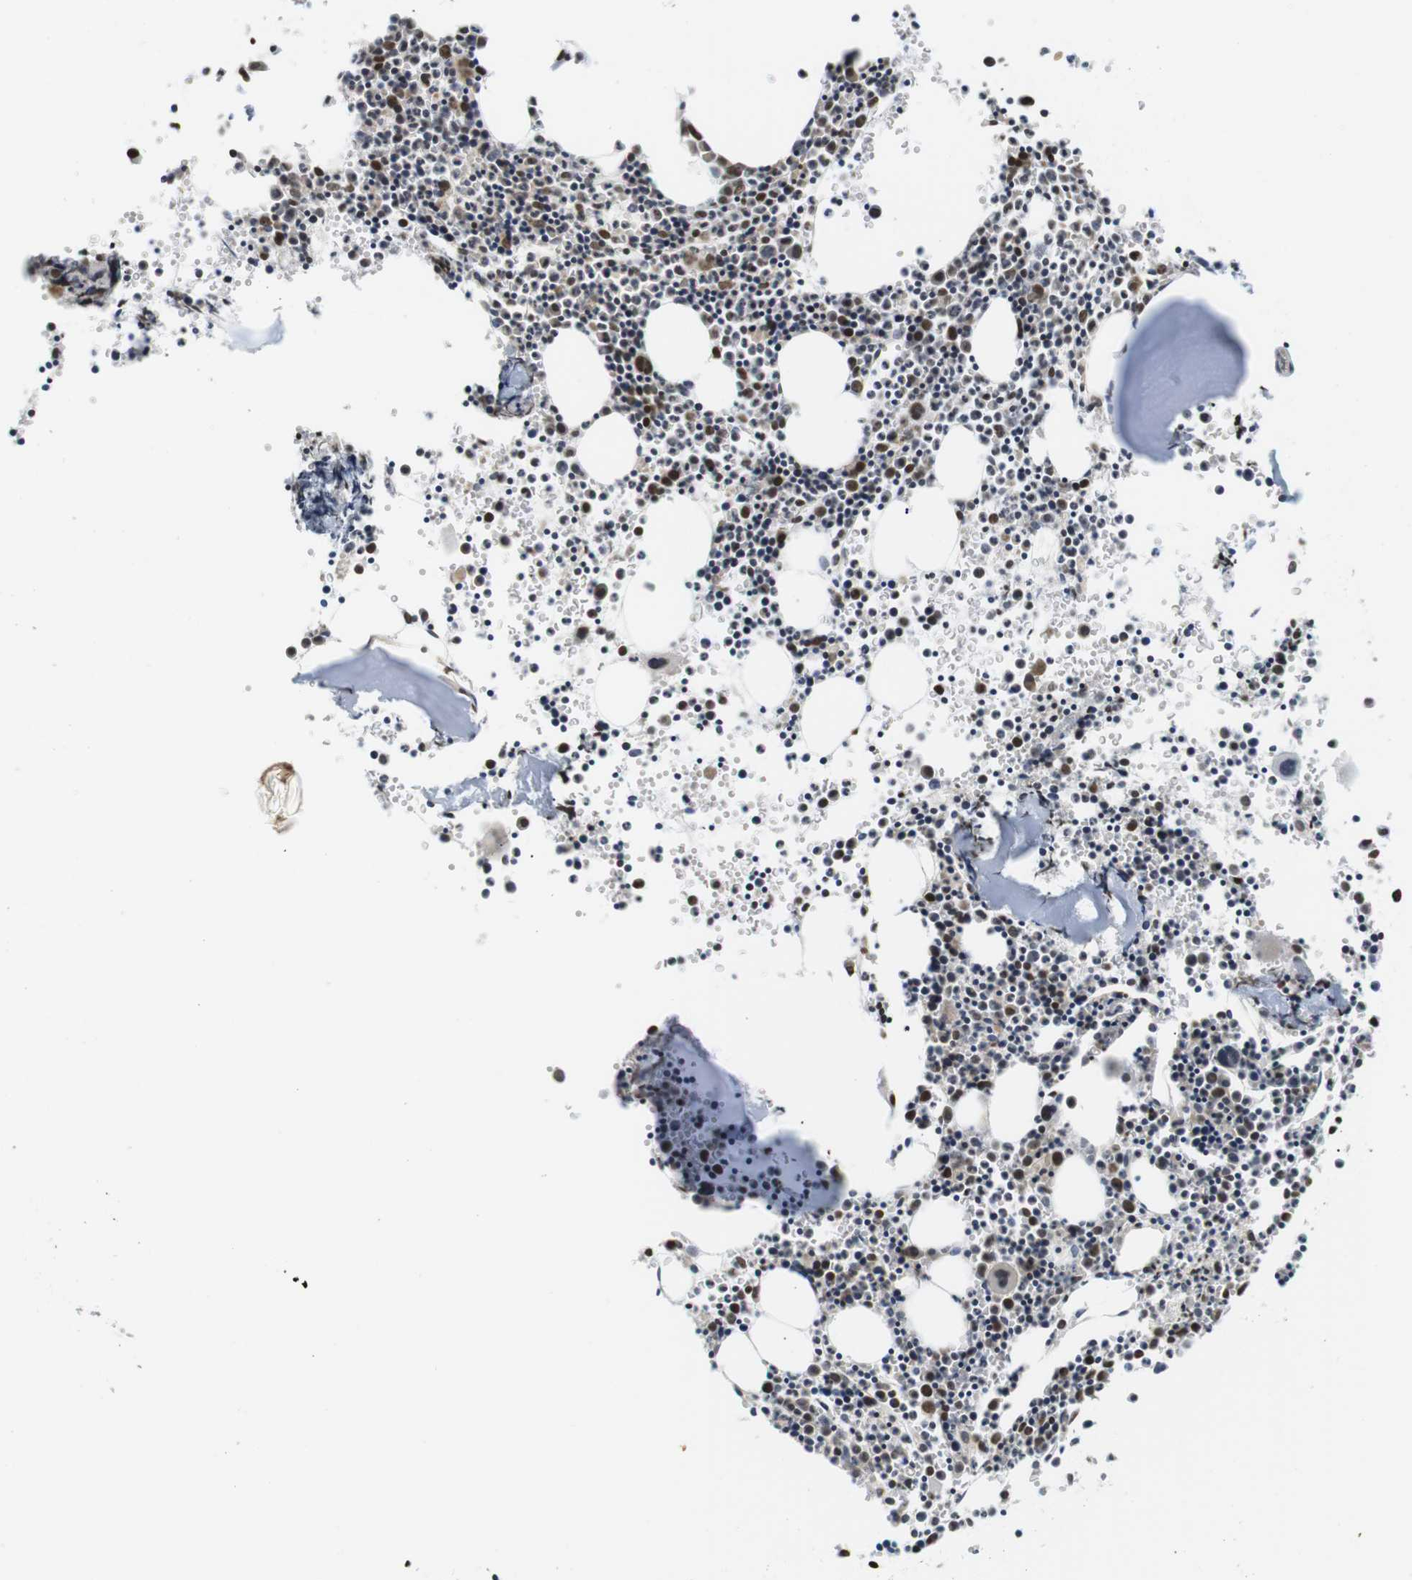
{"staining": {"intensity": "moderate", "quantity": ">75%", "location": "nuclear"}, "tissue": "bone marrow", "cell_type": "Hematopoietic cells", "image_type": "normal", "snomed": [{"axis": "morphology", "description": "Normal tissue, NOS"}, {"axis": "morphology", "description": "Inflammation, NOS"}, {"axis": "topography", "description": "Bone marrow"}], "caption": "The immunohistochemical stain shows moderate nuclear expression in hematopoietic cells of normal bone marrow. (DAB IHC, brown staining for protein, blue staining for nuclei).", "gene": "MBD1", "patient": {"sex": "female", "age": 17}}